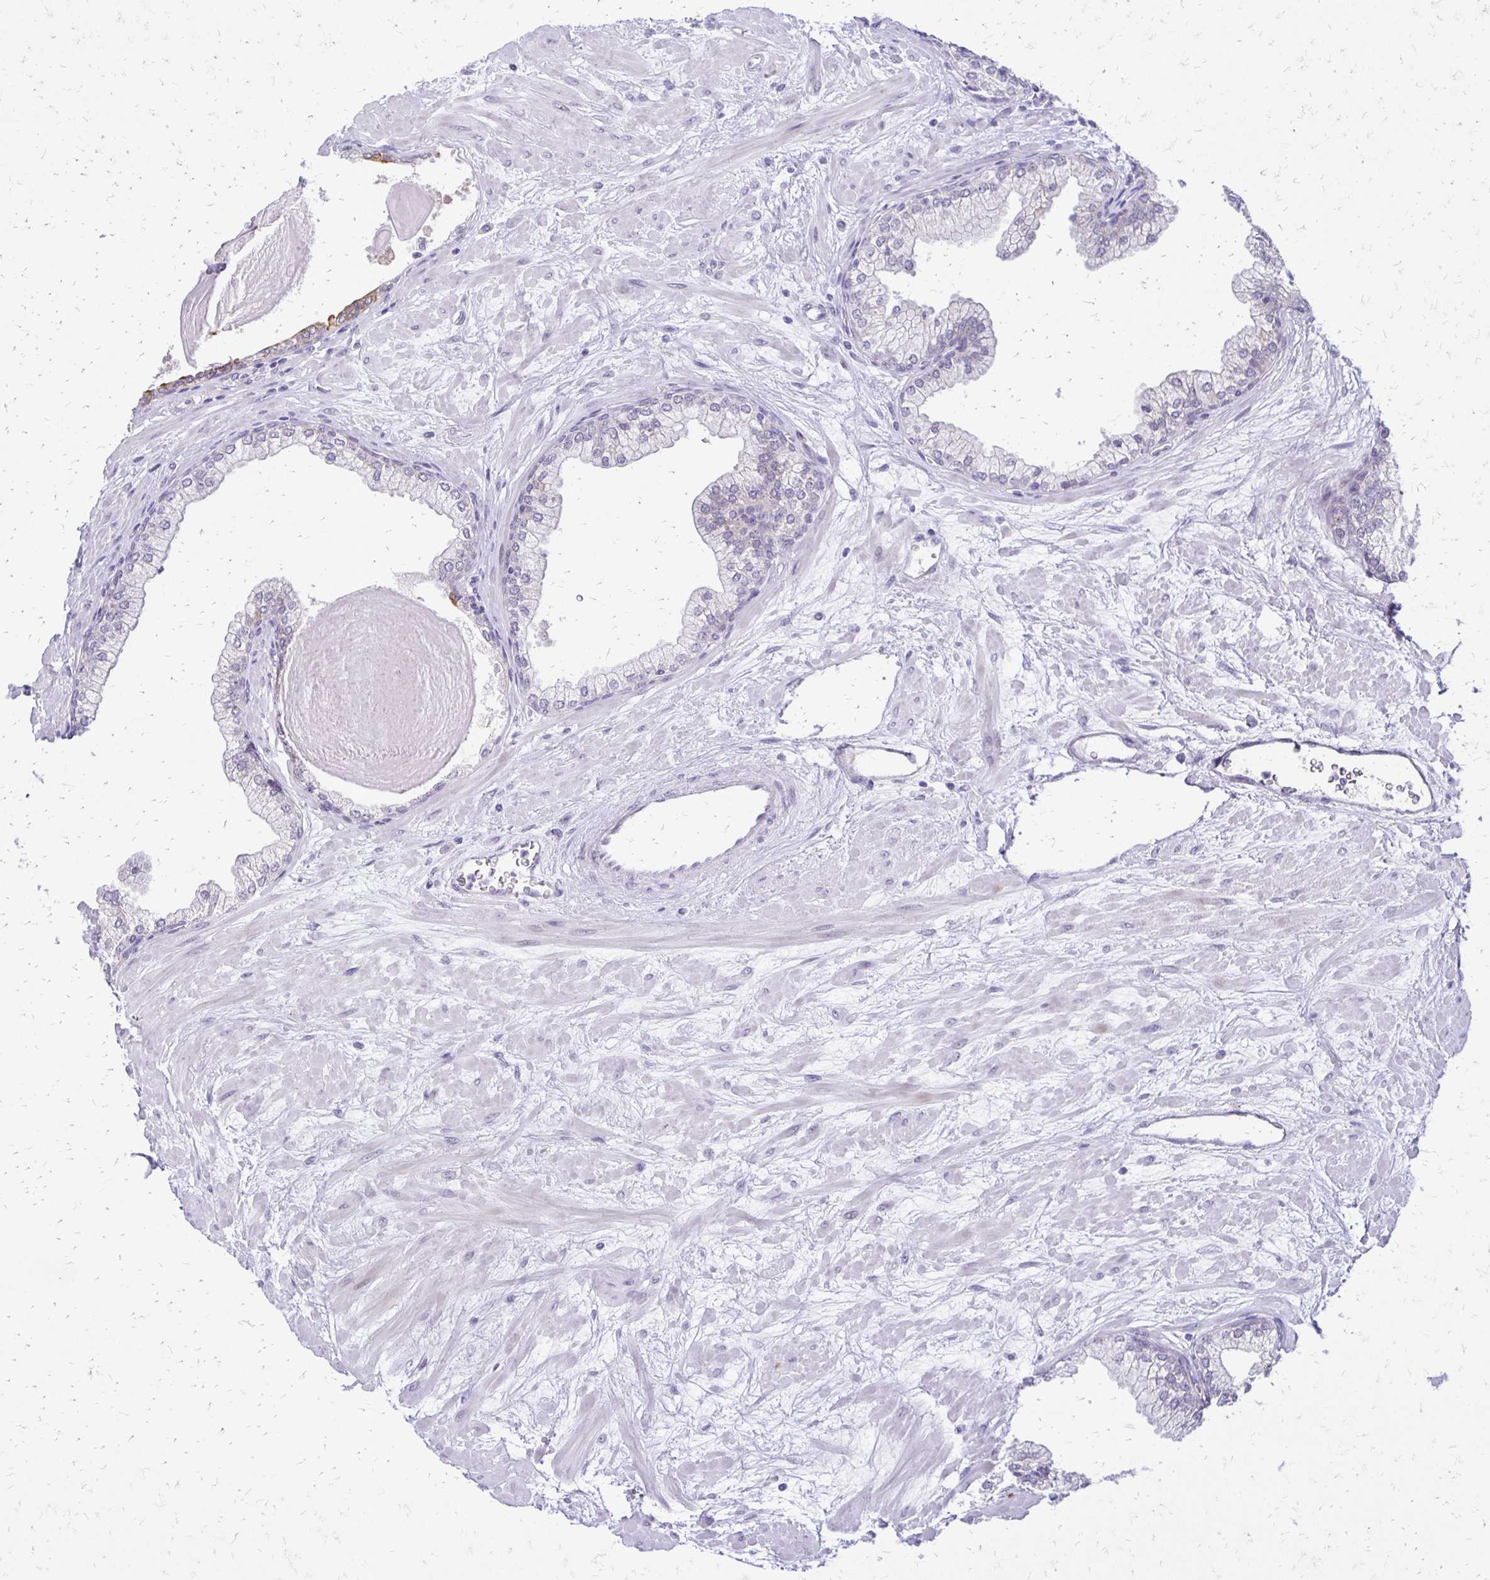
{"staining": {"intensity": "moderate", "quantity": "<25%", "location": "cytoplasmic/membranous"}, "tissue": "prostate", "cell_type": "Glandular cells", "image_type": "normal", "snomed": [{"axis": "morphology", "description": "Normal tissue, NOS"}, {"axis": "topography", "description": "Prostate"}, {"axis": "topography", "description": "Peripheral nerve tissue"}], "caption": "Immunohistochemical staining of normal human prostate demonstrates moderate cytoplasmic/membranous protein staining in about <25% of glandular cells.", "gene": "EPYC", "patient": {"sex": "male", "age": 61}}